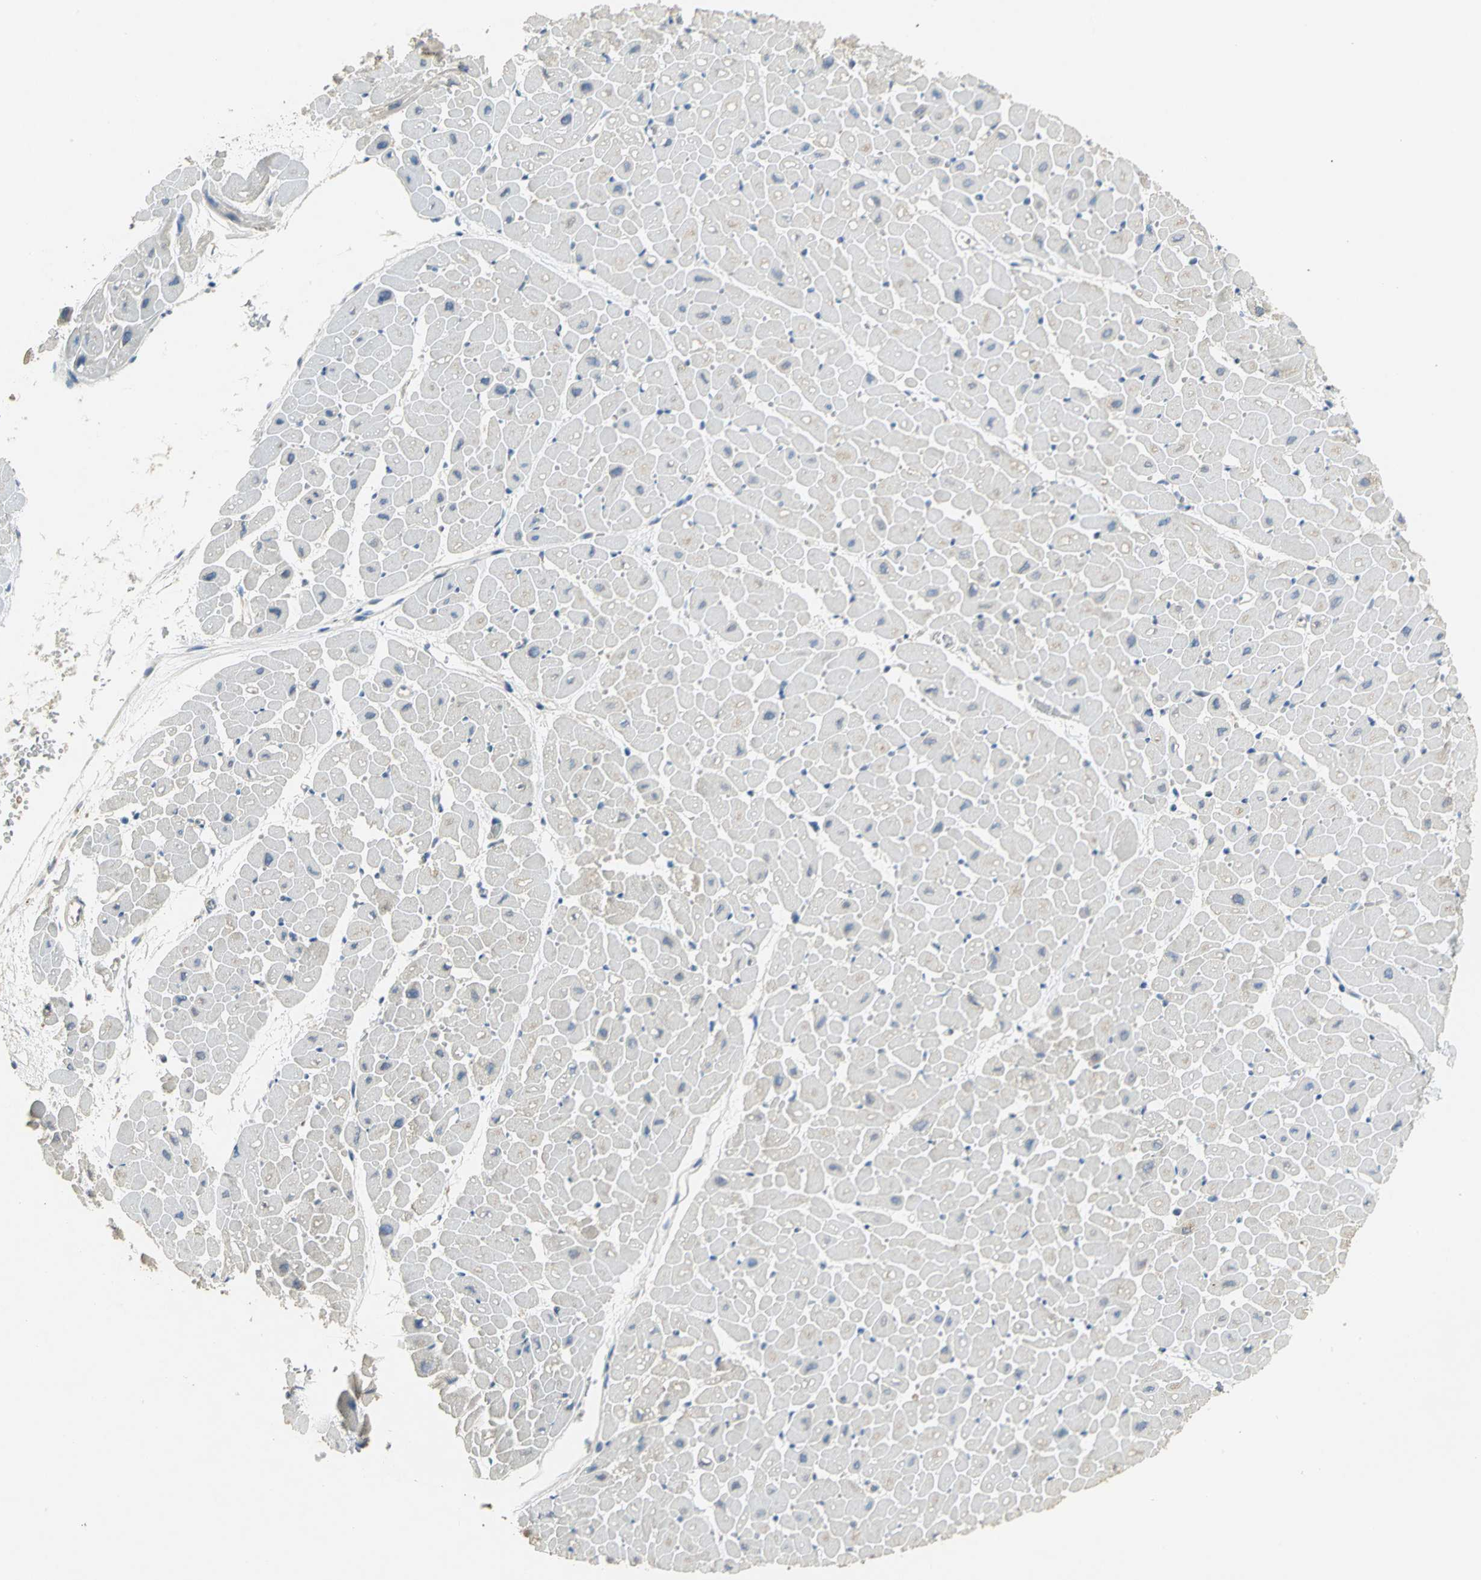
{"staining": {"intensity": "negative", "quantity": "none", "location": "none"}, "tissue": "heart muscle", "cell_type": "Cardiomyocytes", "image_type": "normal", "snomed": [{"axis": "morphology", "description": "Normal tissue, NOS"}, {"axis": "topography", "description": "Heart"}], "caption": "DAB (3,3'-diaminobenzidine) immunohistochemical staining of normal human heart muscle shows no significant staining in cardiomyocytes. Brightfield microscopy of immunohistochemistry (IHC) stained with DAB (3,3'-diaminobenzidine) (brown) and hematoxylin (blue), captured at high magnification.", "gene": "IL17RB", "patient": {"sex": "male", "age": 45}}